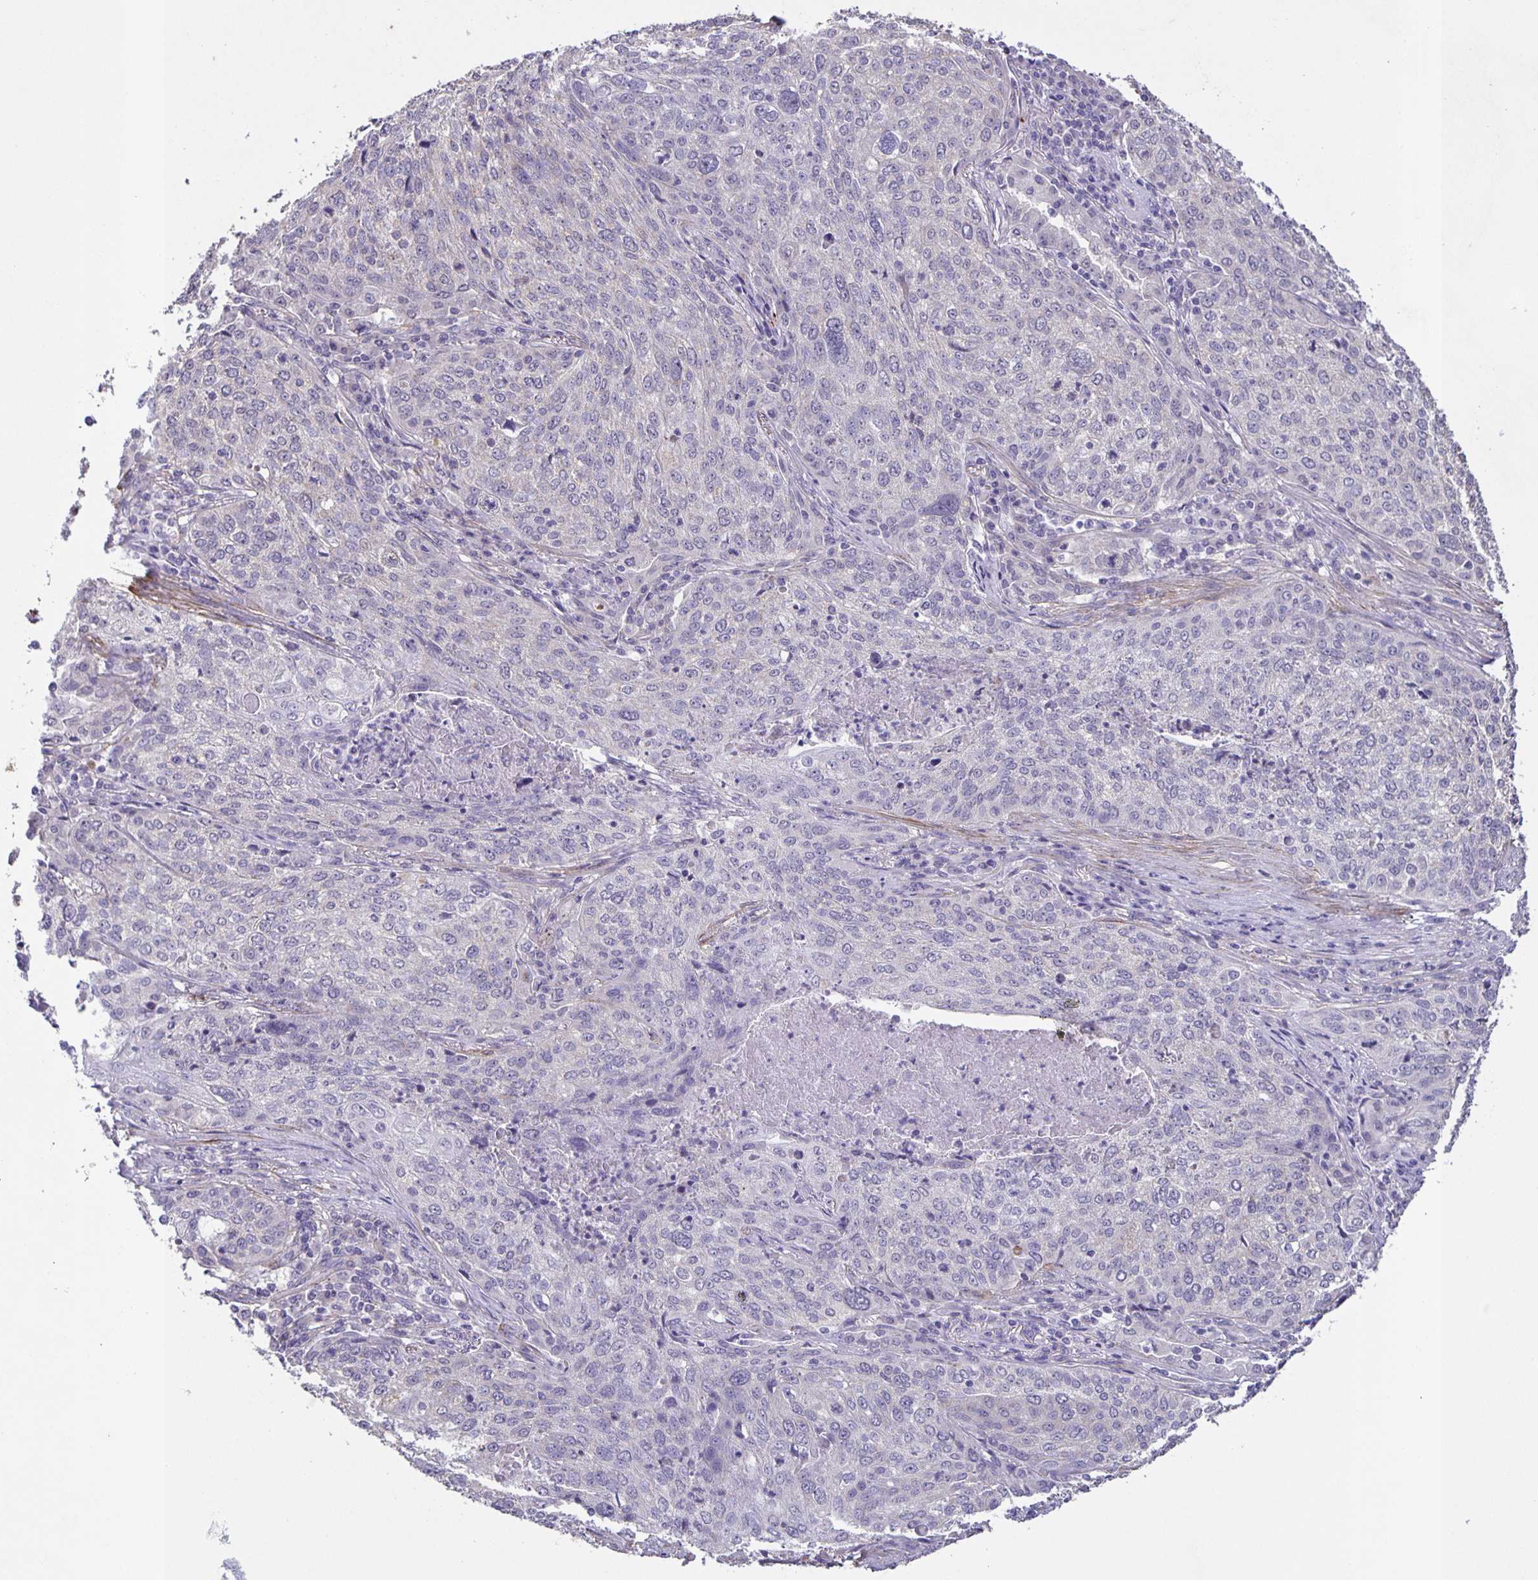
{"staining": {"intensity": "negative", "quantity": "none", "location": "none"}, "tissue": "lung cancer", "cell_type": "Tumor cells", "image_type": "cancer", "snomed": [{"axis": "morphology", "description": "Squamous cell carcinoma, NOS"}, {"axis": "topography", "description": "Lung"}], "caption": "Micrograph shows no protein expression in tumor cells of lung cancer tissue. Brightfield microscopy of immunohistochemistry (IHC) stained with DAB (3,3'-diaminobenzidine) (brown) and hematoxylin (blue), captured at high magnification.", "gene": "SRCIN1", "patient": {"sex": "male", "age": 63}}